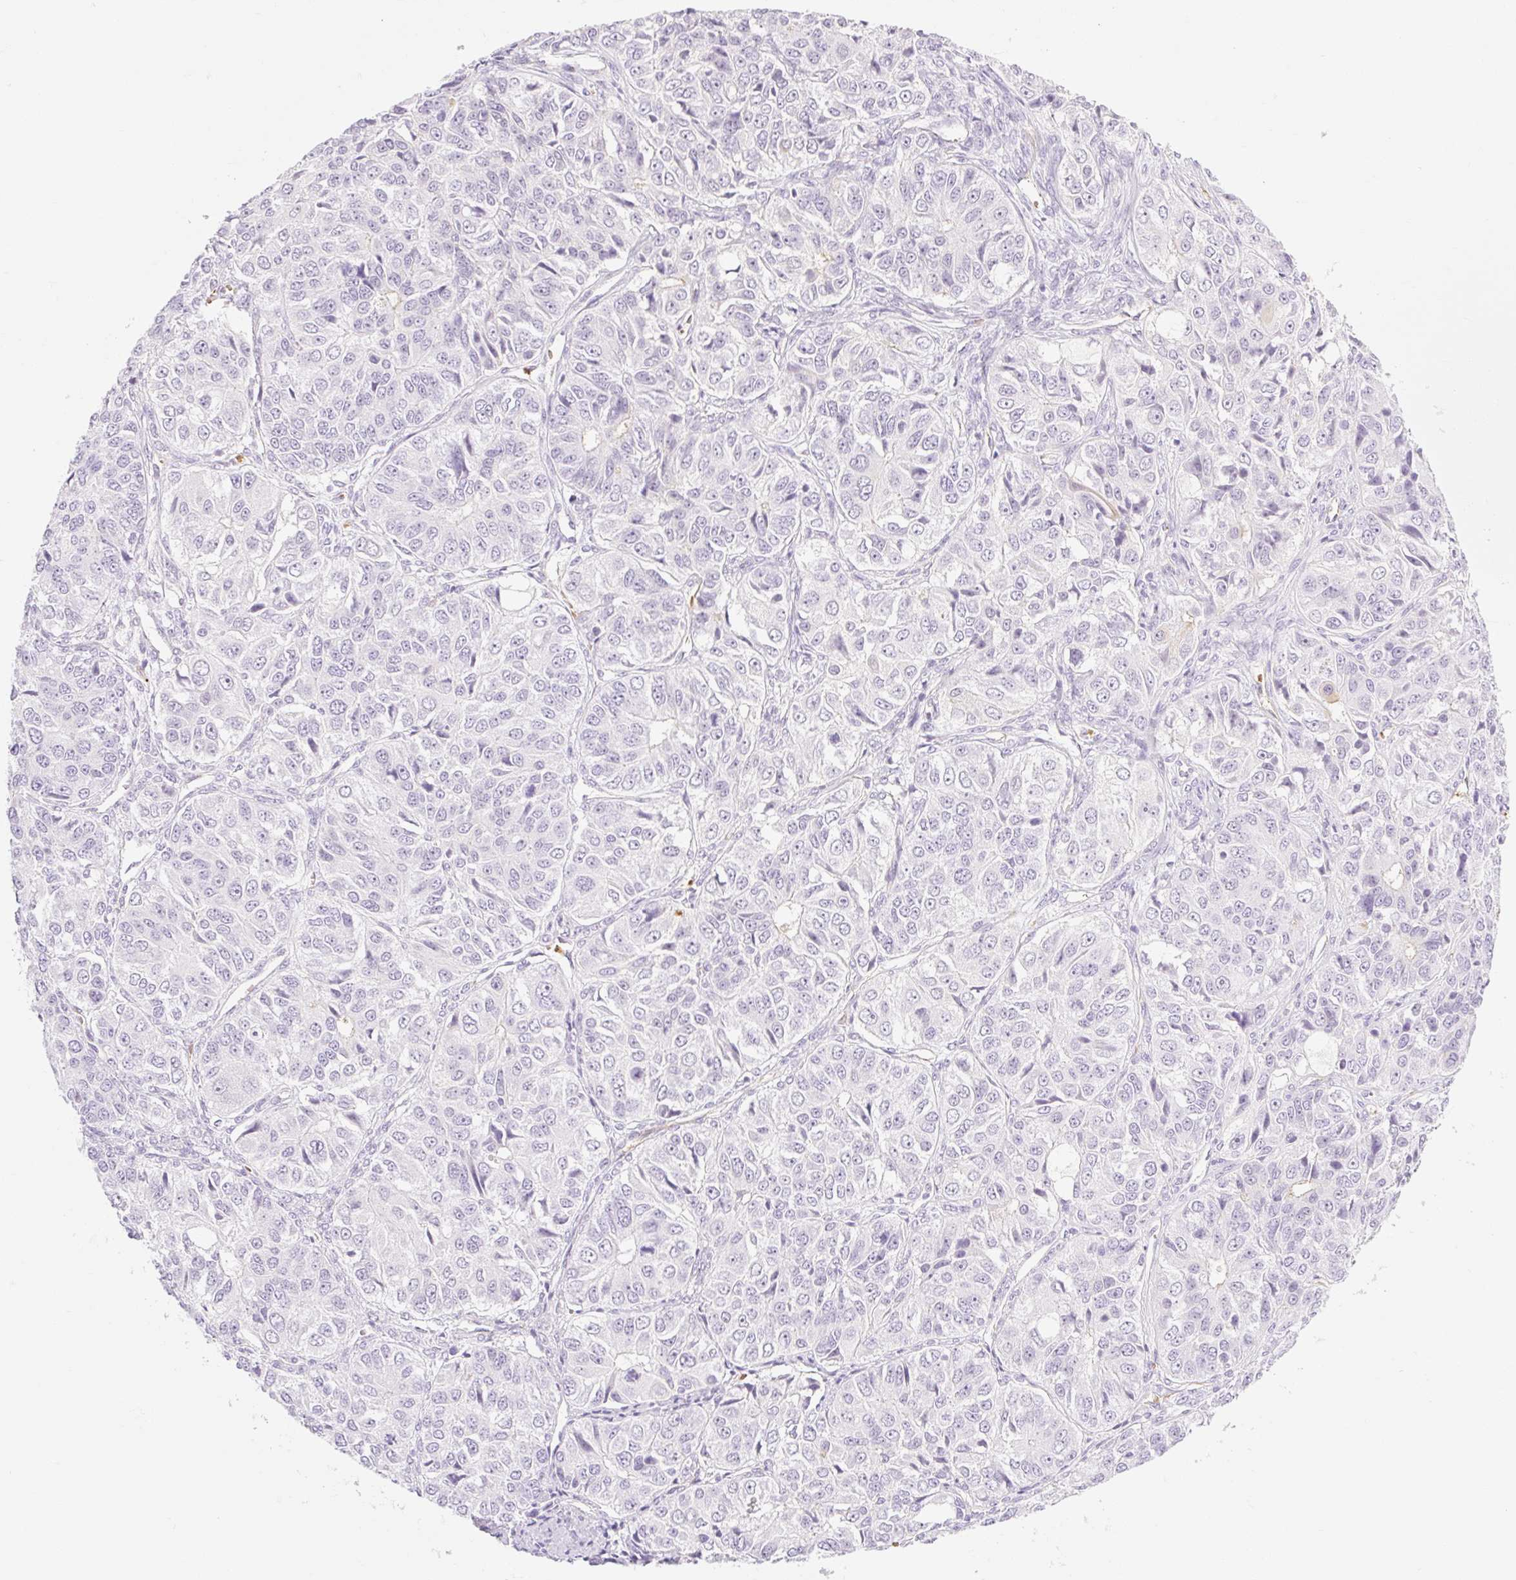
{"staining": {"intensity": "negative", "quantity": "none", "location": "none"}, "tissue": "ovarian cancer", "cell_type": "Tumor cells", "image_type": "cancer", "snomed": [{"axis": "morphology", "description": "Carcinoma, endometroid"}, {"axis": "topography", "description": "Ovary"}], "caption": "Immunohistochemistry of human ovarian cancer (endometroid carcinoma) reveals no expression in tumor cells. Nuclei are stained in blue.", "gene": "TAF1L", "patient": {"sex": "female", "age": 51}}